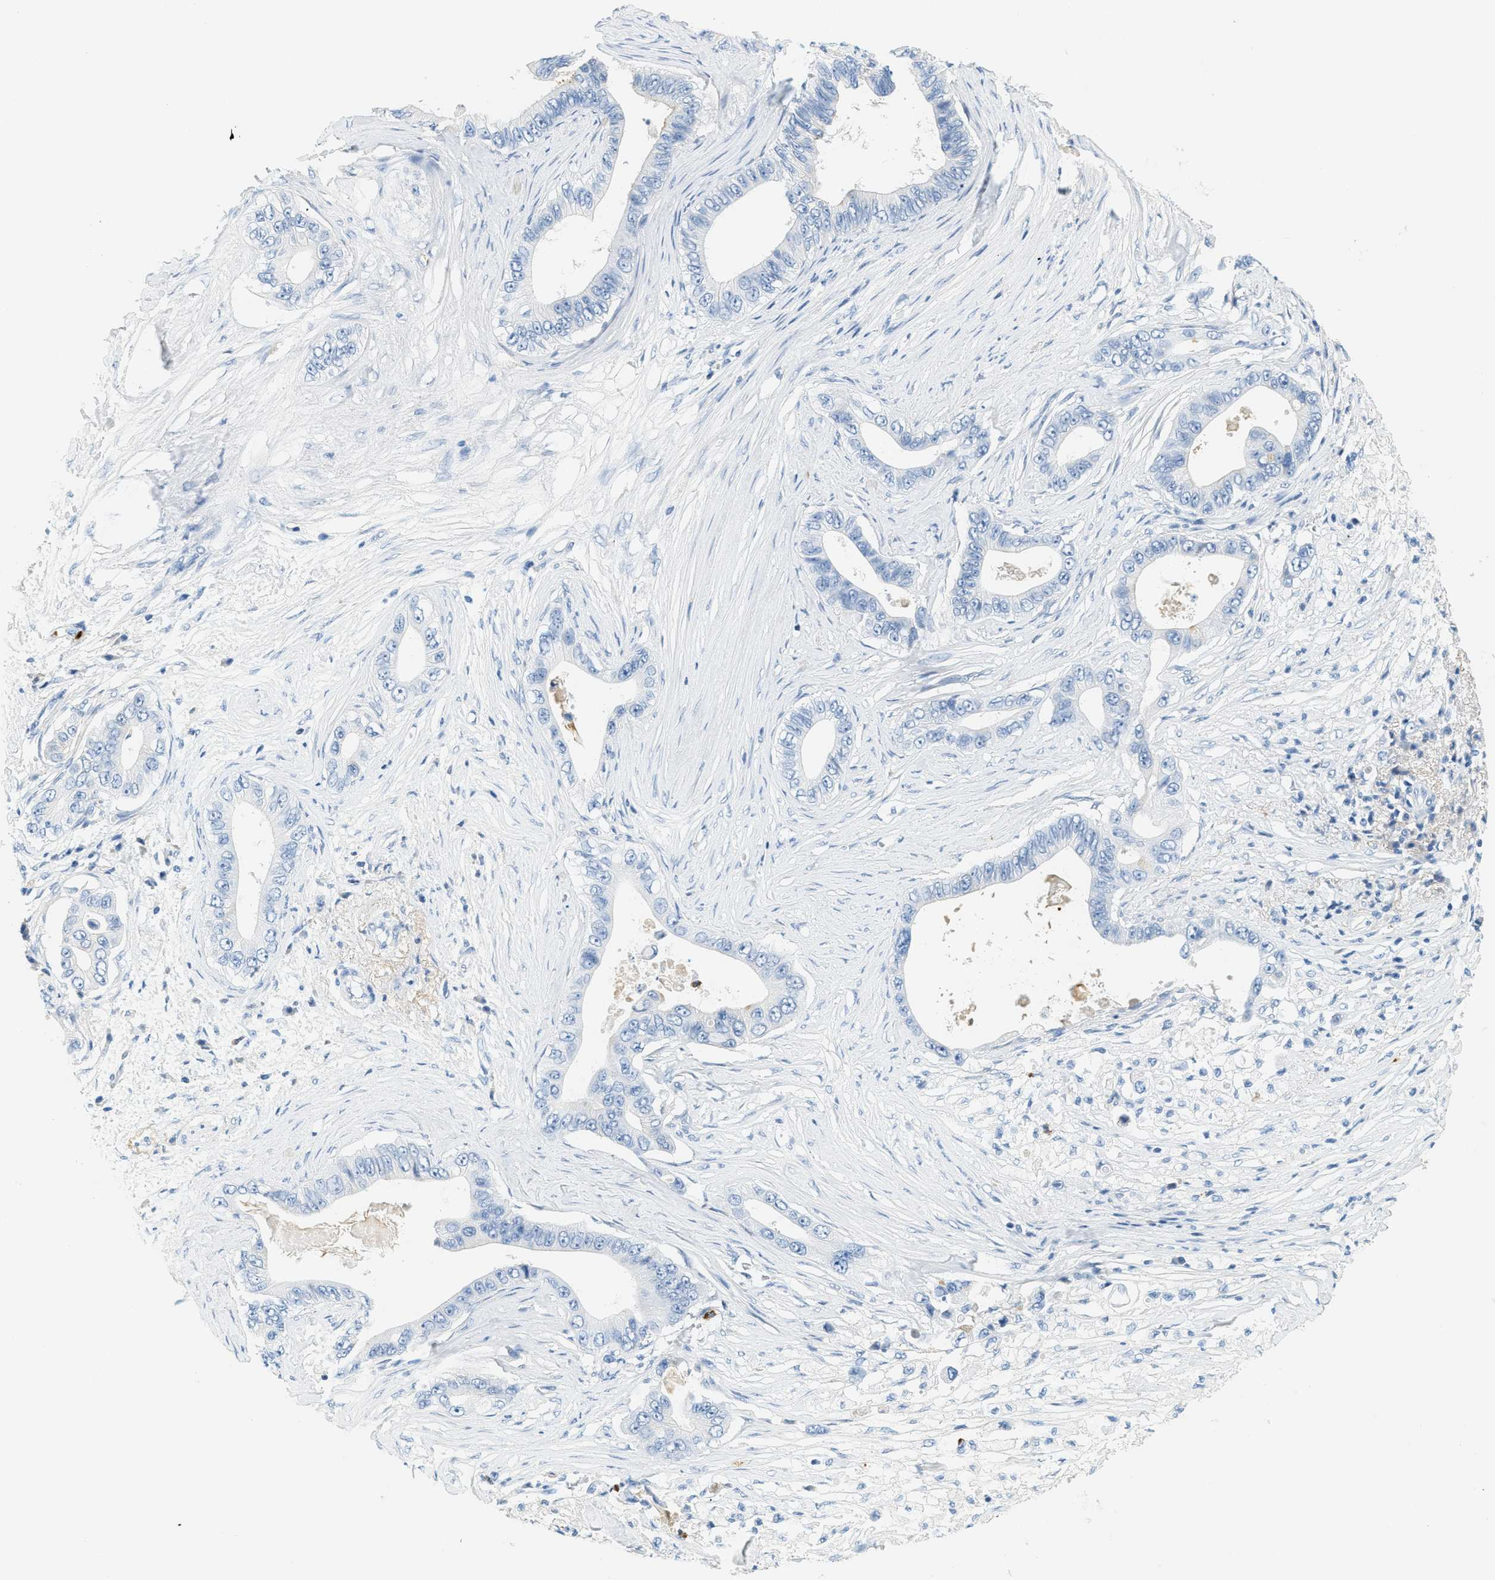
{"staining": {"intensity": "moderate", "quantity": "<25%", "location": "cytoplasmic/membranous"}, "tissue": "pancreatic cancer", "cell_type": "Tumor cells", "image_type": "cancer", "snomed": [{"axis": "morphology", "description": "Adenocarcinoma, NOS"}, {"axis": "topography", "description": "Pancreas"}], "caption": "Immunohistochemistry (IHC) staining of pancreatic adenocarcinoma, which exhibits low levels of moderate cytoplasmic/membranous expression in approximately <25% of tumor cells indicating moderate cytoplasmic/membranous protein expression. The staining was performed using DAB (brown) for protein detection and nuclei were counterstained in hematoxylin (blue).", "gene": "LCN2", "patient": {"sex": "male", "age": 77}}